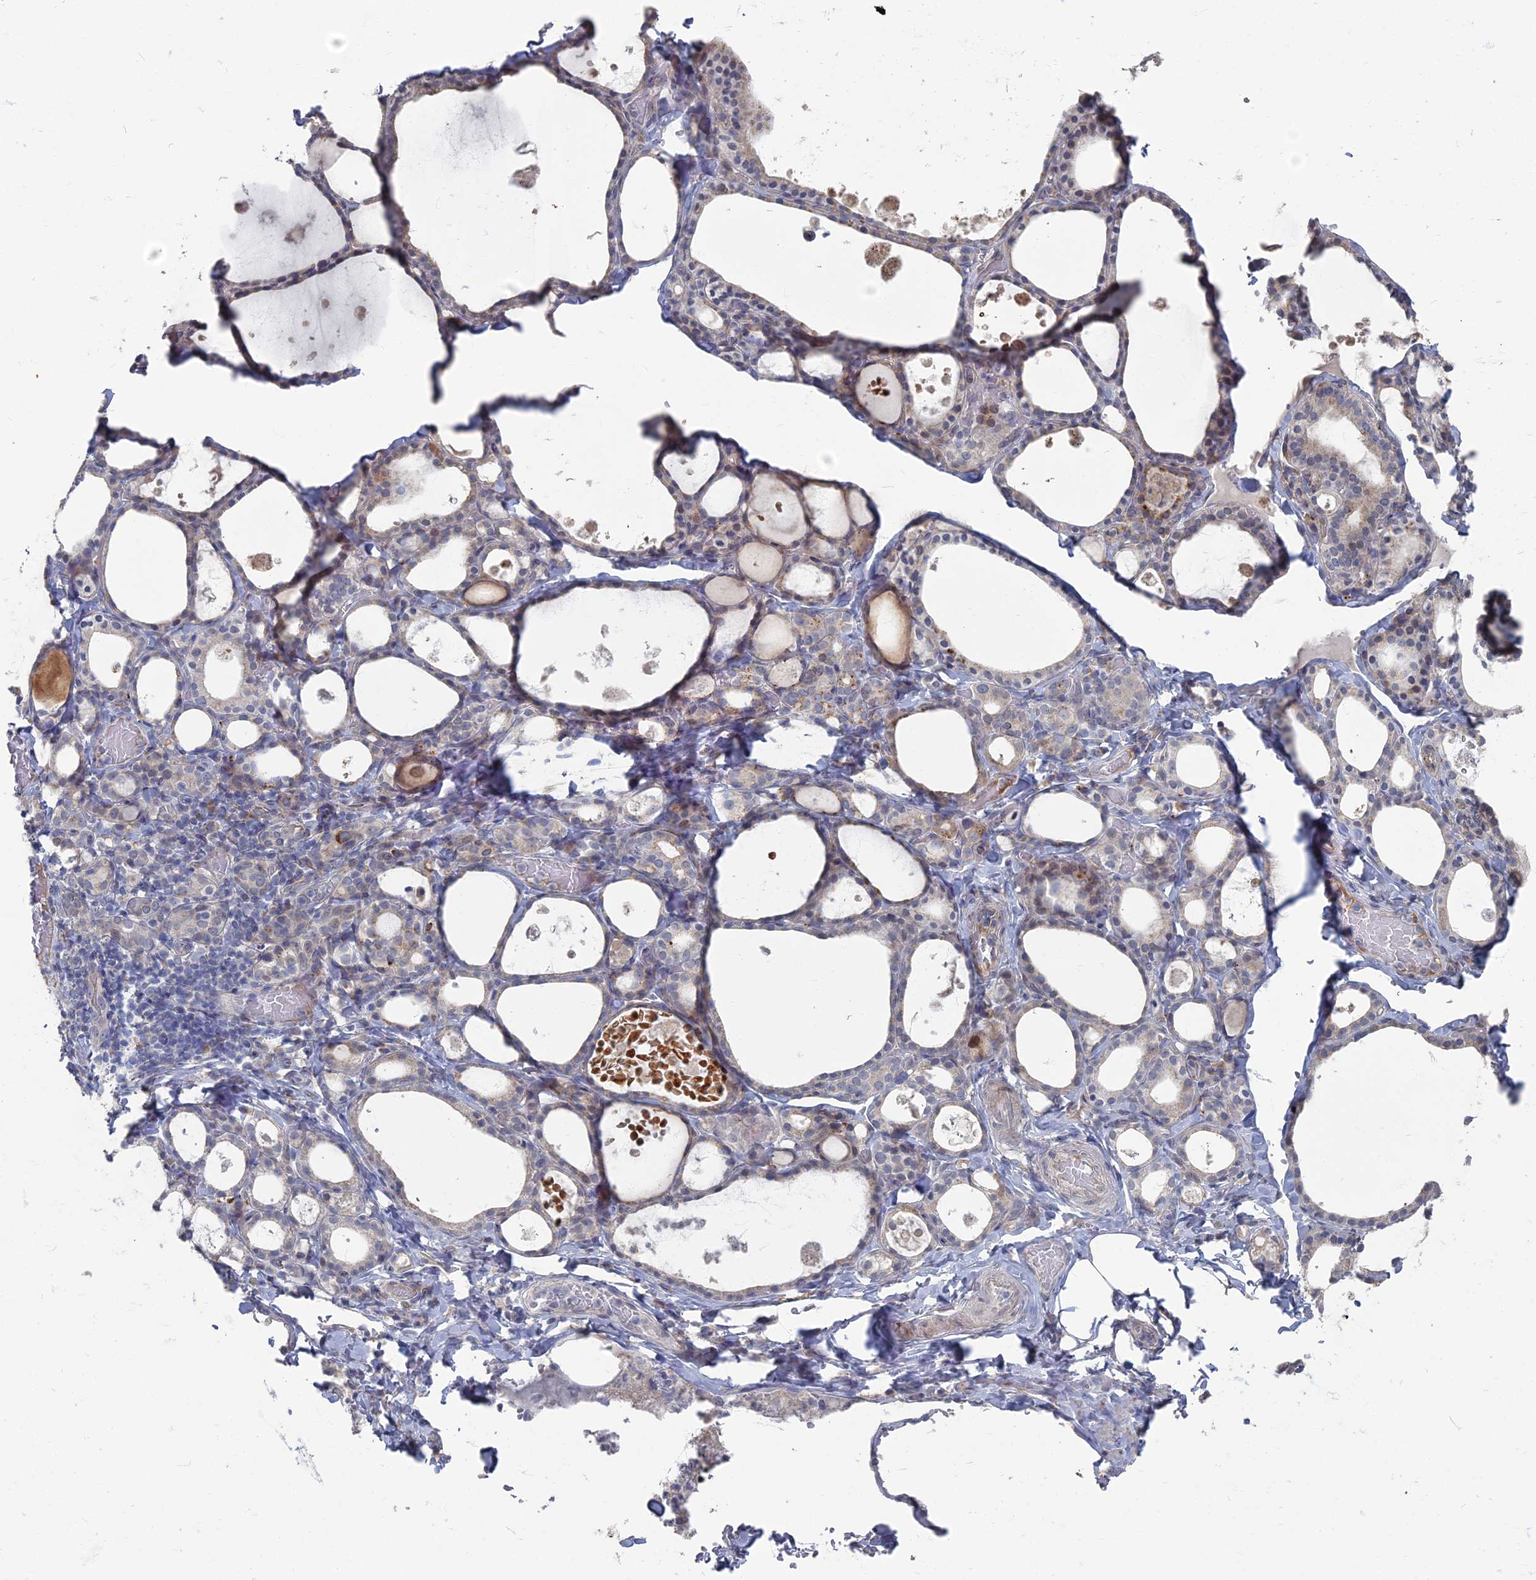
{"staining": {"intensity": "weak", "quantity": "25%-75%", "location": "cytoplasmic/membranous"}, "tissue": "thyroid gland", "cell_type": "Glandular cells", "image_type": "normal", "snomed": [{"axis": "morphology", "description": "Normal tissue, NOS"}, {"axis": "topography", "description": "Thyroid gland"}], "caption": "Benign thyroid gland was stained to show a protein in brown. There is low levels of weak cytoplasmic/membranous positivity in about 25%-75% of glandular cells. Using DAB (brown) and hematoxylin (blue) stains, captured at high magnification using brightfield microscopy.", "gene": "TMEM128", "patient": {"sex": "male", "age": 56}}